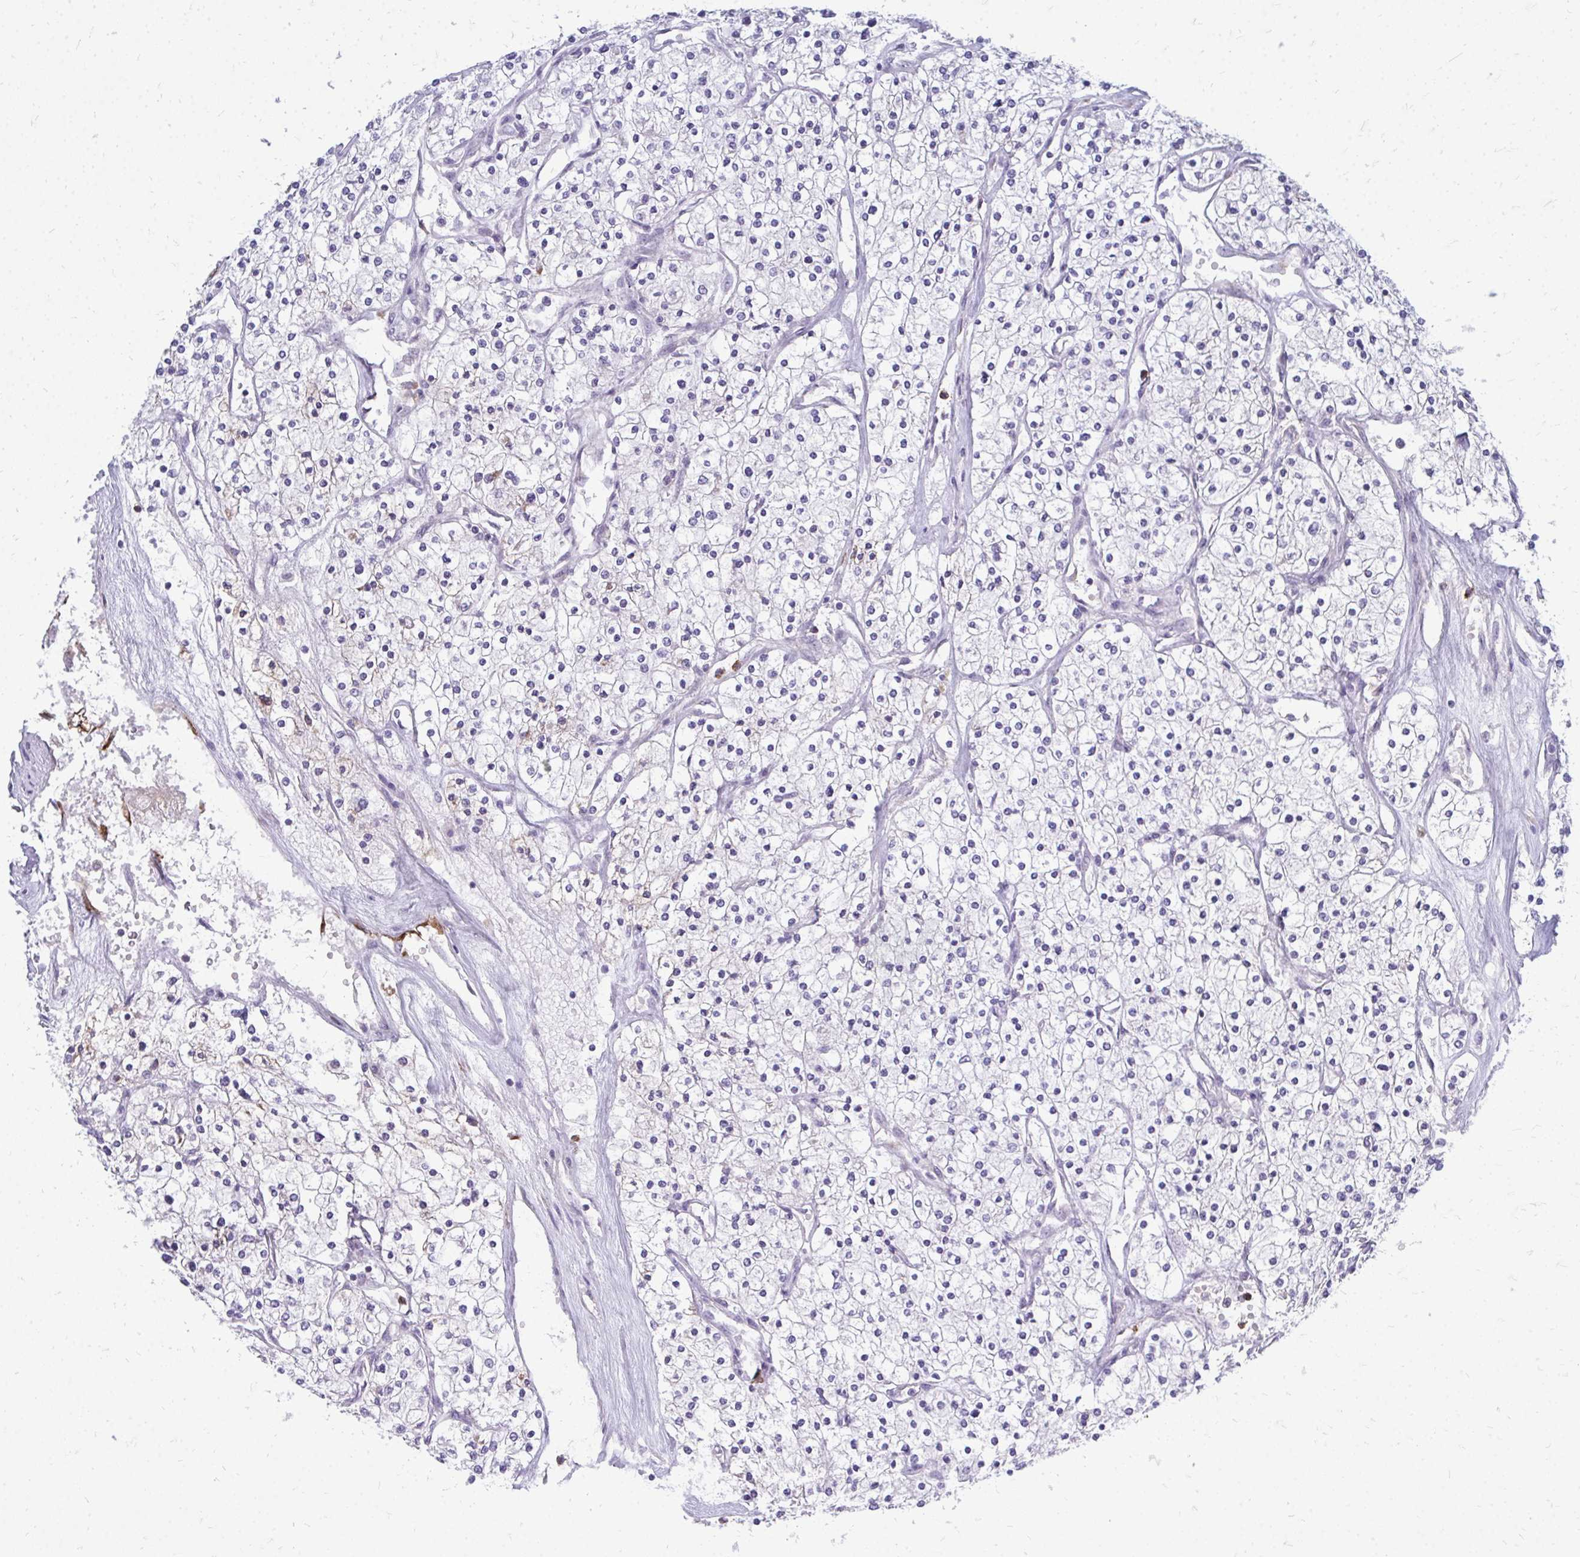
{"staining": {"intensity": "negative", "quantity": "none", "location": "none"}, "tissue": "renal cancer", "cell_type": "Tumor cells", "image_type": "cancer", "snomed": [{"axis": "morphology", "description": "Adenocarcinoma, NOS"}, {"axis": "topography", "description": "Kidney"}], "caption": "Immunohistochemistry image of renal adenocarcinoma stained for a protein (brown), which shows no staining in tumor cells.", "gene": "ACSL5", "patient": {"sex": "male", "age": 80}}